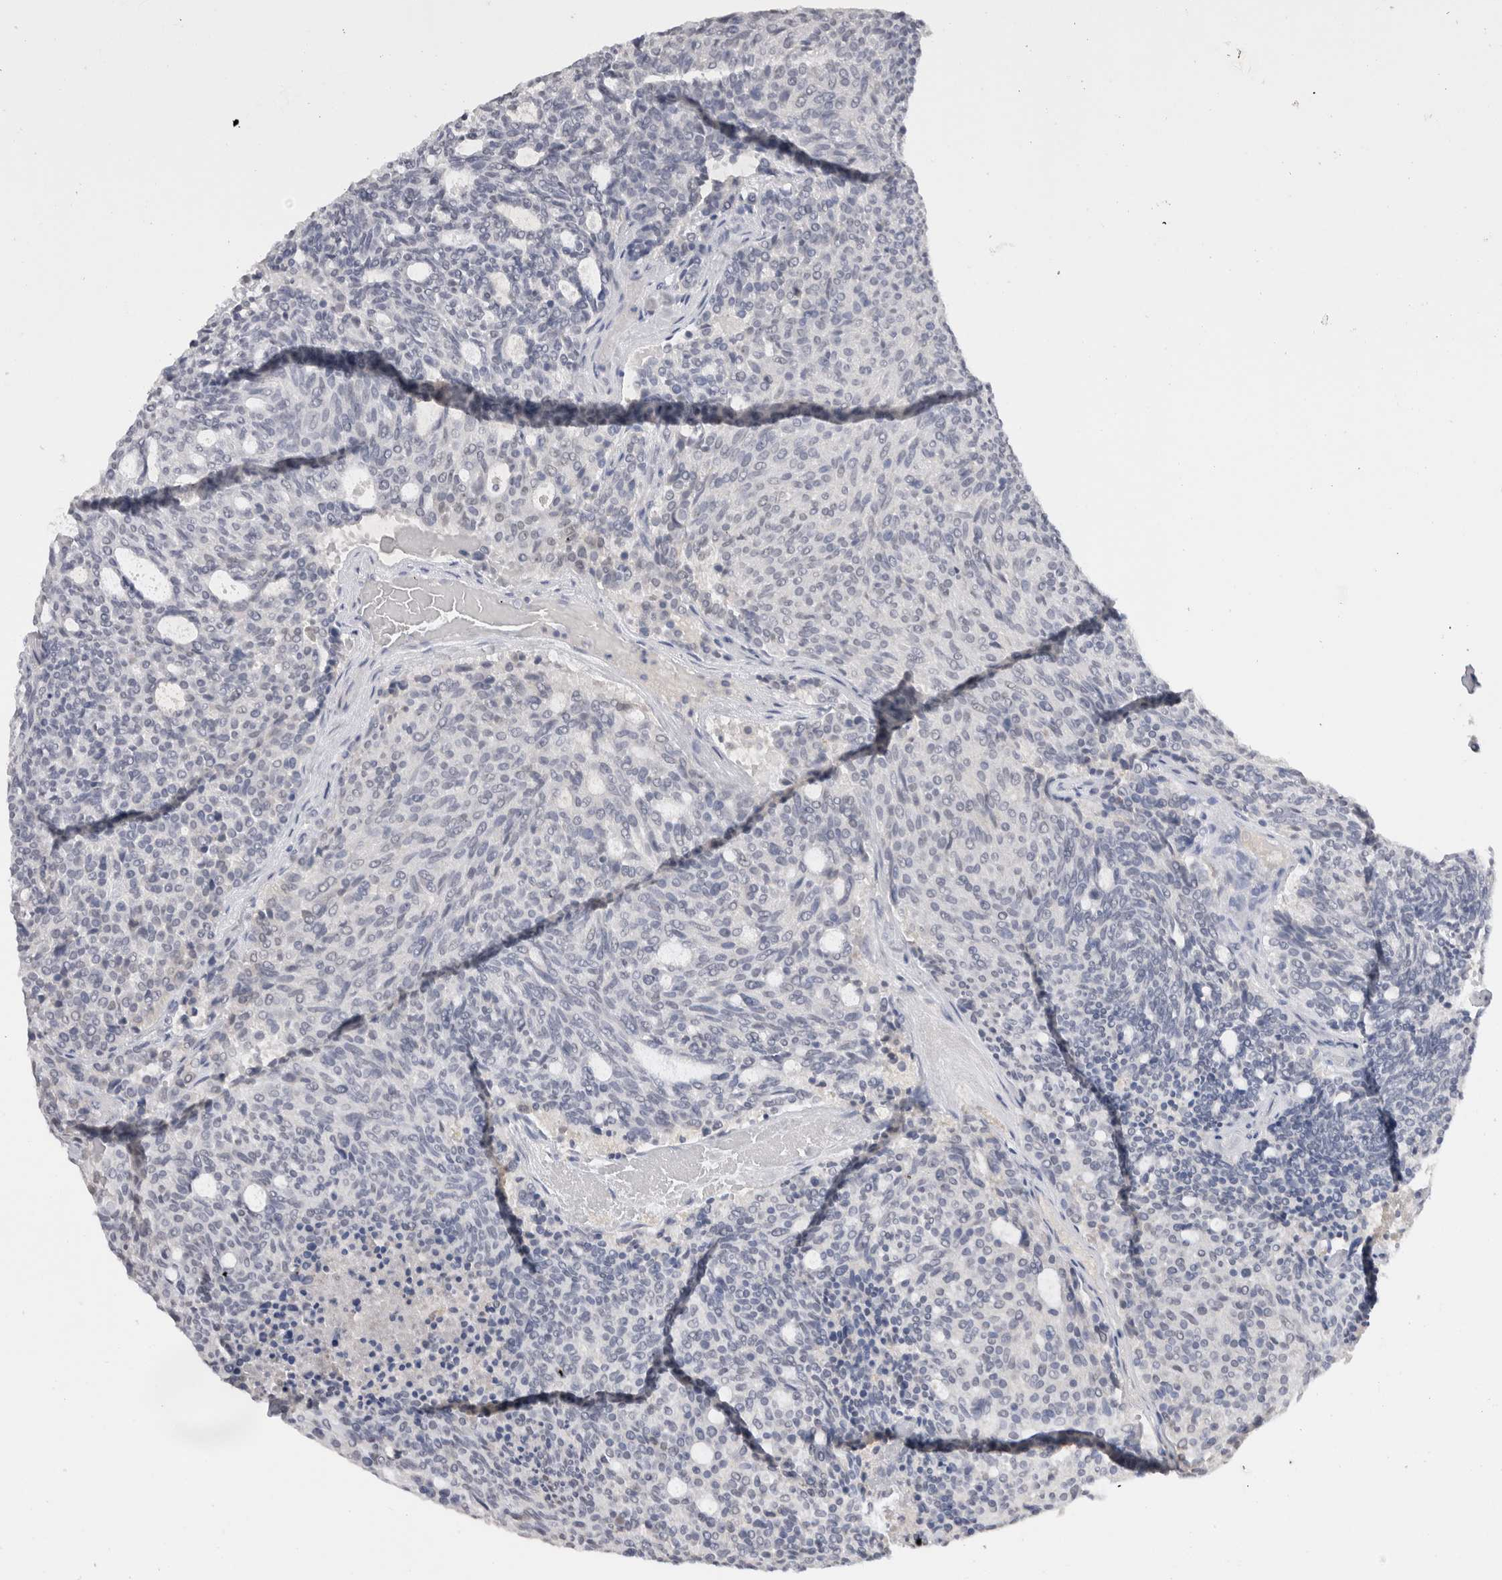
{"staining": {"intensity": "negative", "quantity": "none", "location": "none"}, "tissue": "carcinoid", "cell_type": "Tumor cells", "image_type": "cancer", "snomed": [{"axis": "morphology", "description": "Carcinoid, malignant, NOS"}, {"axis": "topography", "description": "Pancreas"}], "caption": "A micrograph of carcinoid stained for a protein reveals no brown staining in tumor cells. Brightfield microscopy of immunohistochemistry stained with DAB (brown) and hematoxylin (blue), captured at high magnification.", "gene": "CADM3", "patient": {"sex": "female", "age": 54}}